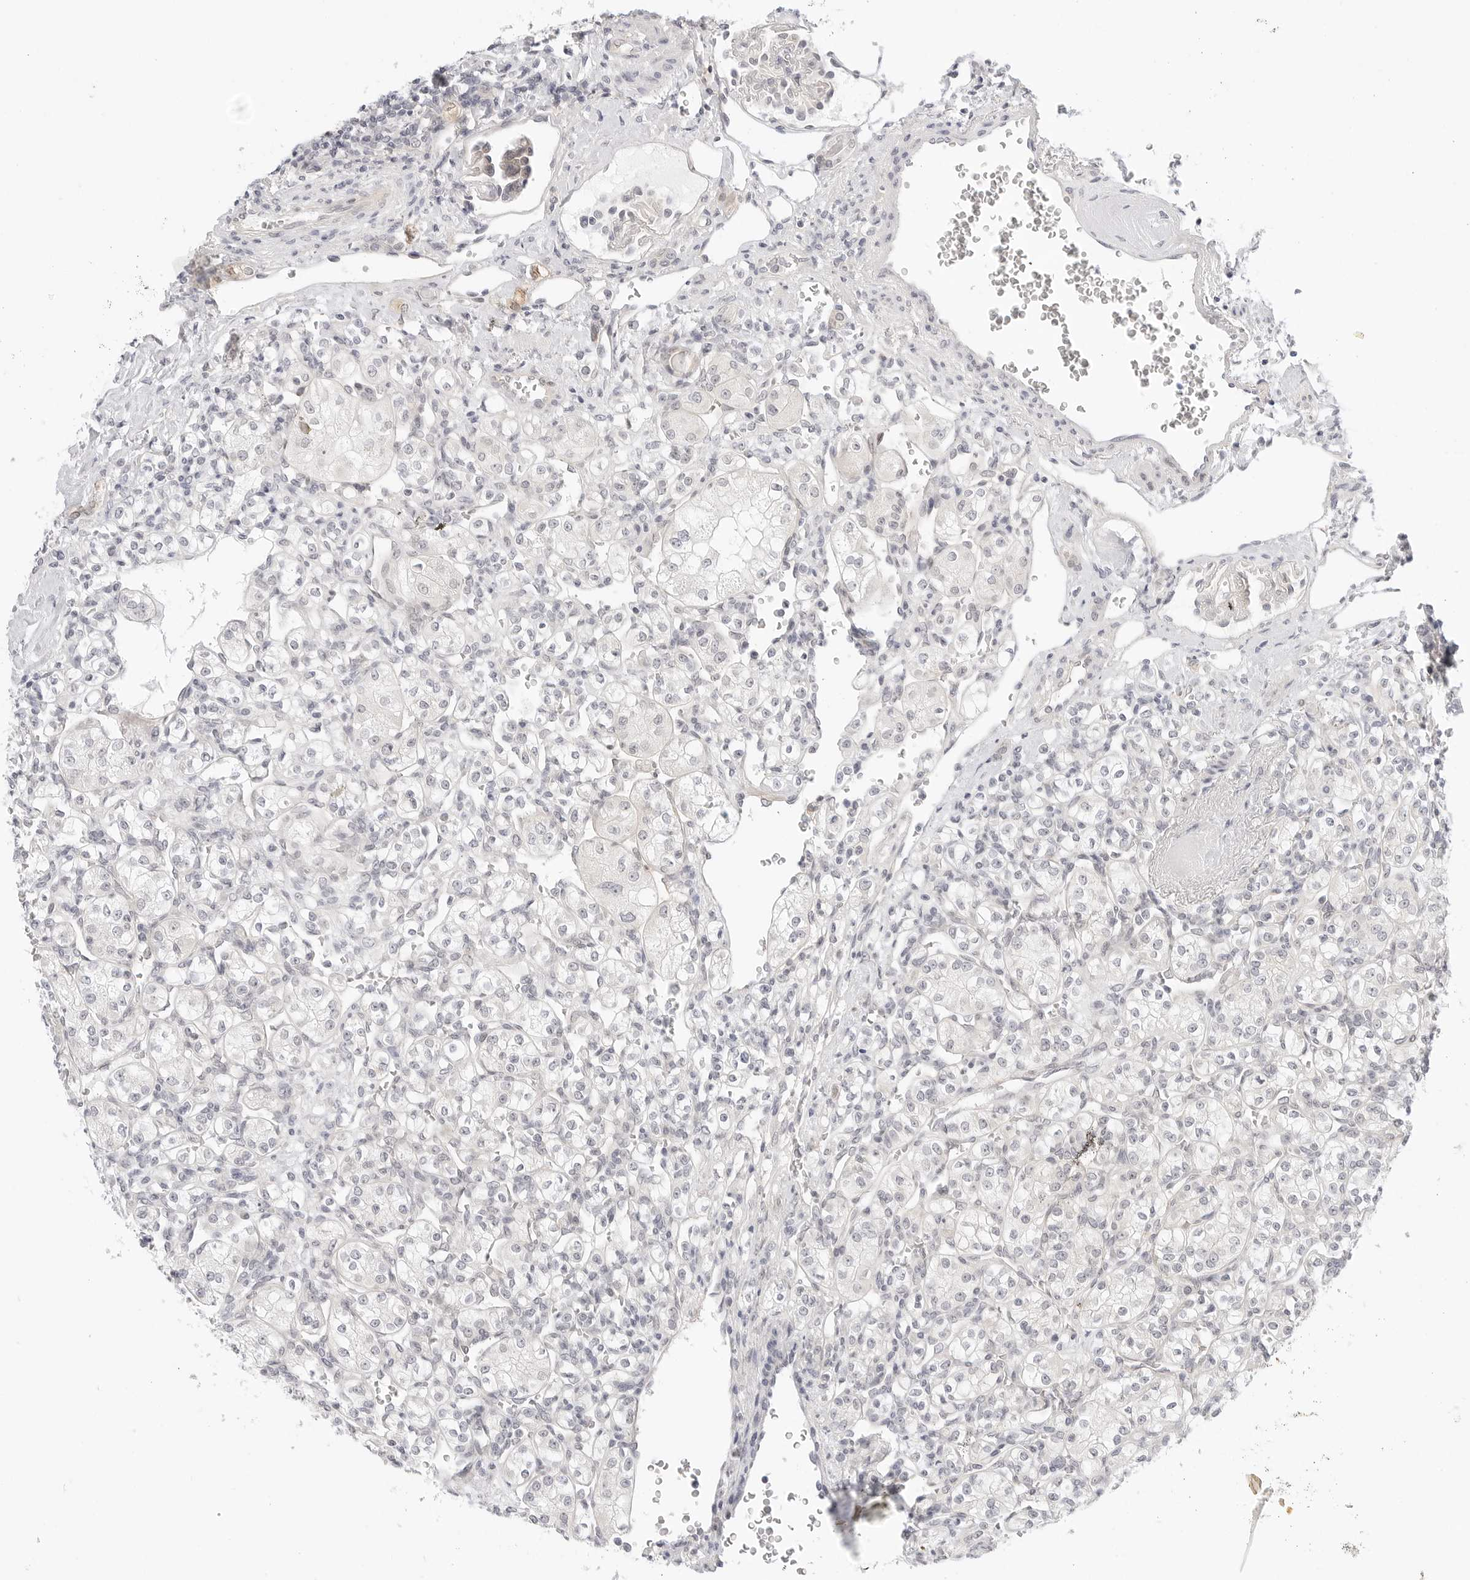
{"staining": {"intensity": "negative", "quantity": "none", "location": "none"}, "tissue": "renal cancer", "cell_type": "Tumor cells", "image_type": "cancer", "snomed": [{"axis": "morphology", "description": "Adenocarcinoma, NOS"}, {"axis": "topography", "description": "Kidney"}], "caption": "Tumor cells are negative for protein expression in human renal cancer (adenocarcinoma). (Brightfield microscopy of DAB (3,3'-diaminobenzidine) immunohistochemistry (IHC) at high magnification).", "gene": "TCP1", "patient": {"sex": "male", "age": 77}}